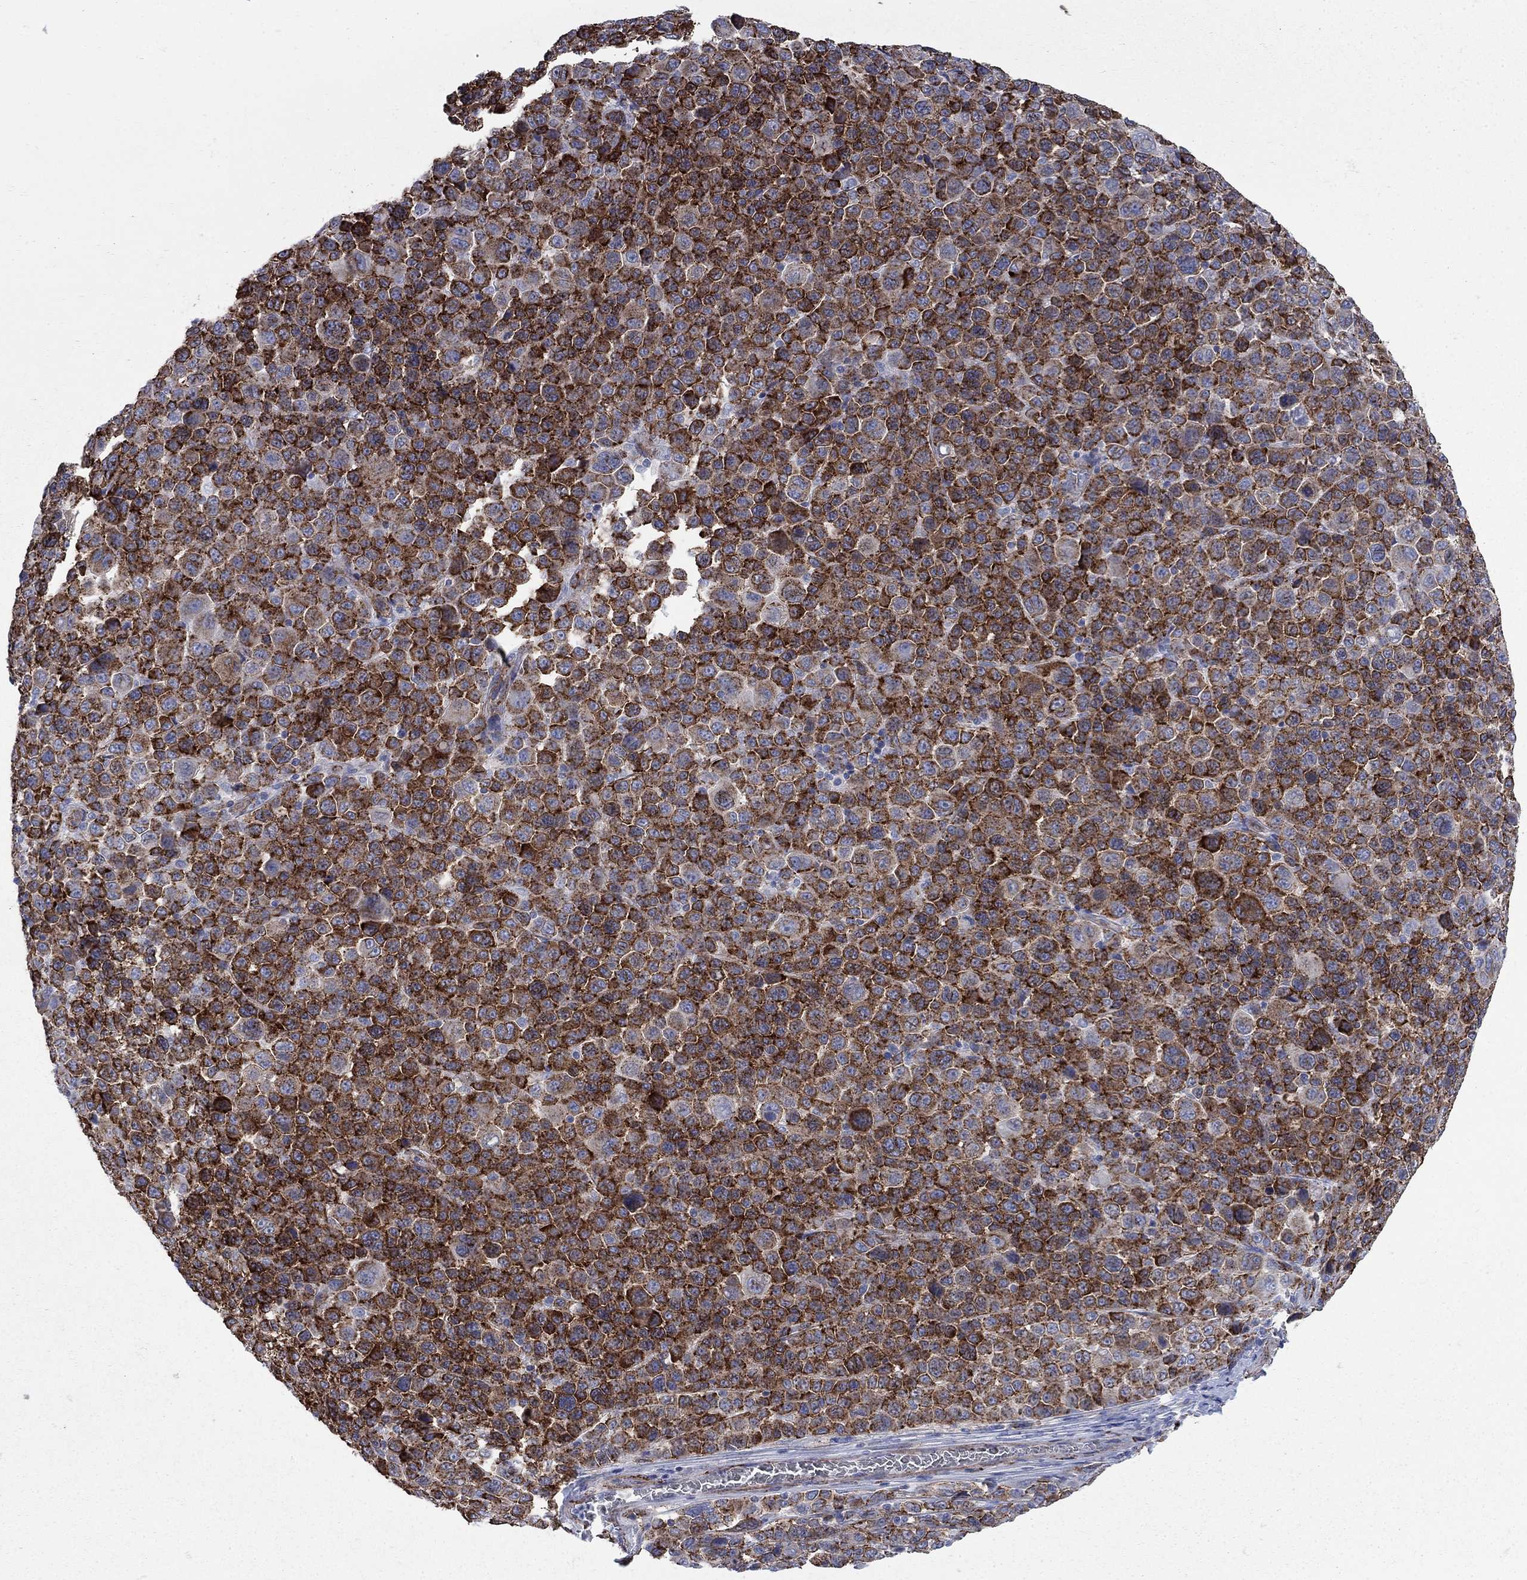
{"staining": {"intensity": "strong", "quantity": ">75%", "location": "cytoplasmic/membranous"}, "tissue": "melanoma", "cell_type": "Tumor cells", "image_type": "cancer", "snomed": [{"axis": "morphology", "description": "Malignant melanoma, NOS"}, {"axis": "topography", "description": "Skin"}], "caption": "A micrograph of human melanoma stained for a protein reveals strong cytoplasmic/membranous brown staining in tumor cells. (DAB (3,3'-diaminobenzidine) IHC with brightfield microscopy, high magnification).", "gene": "SEPTIN8", "patient": {"sex": "female", "age": 57}}